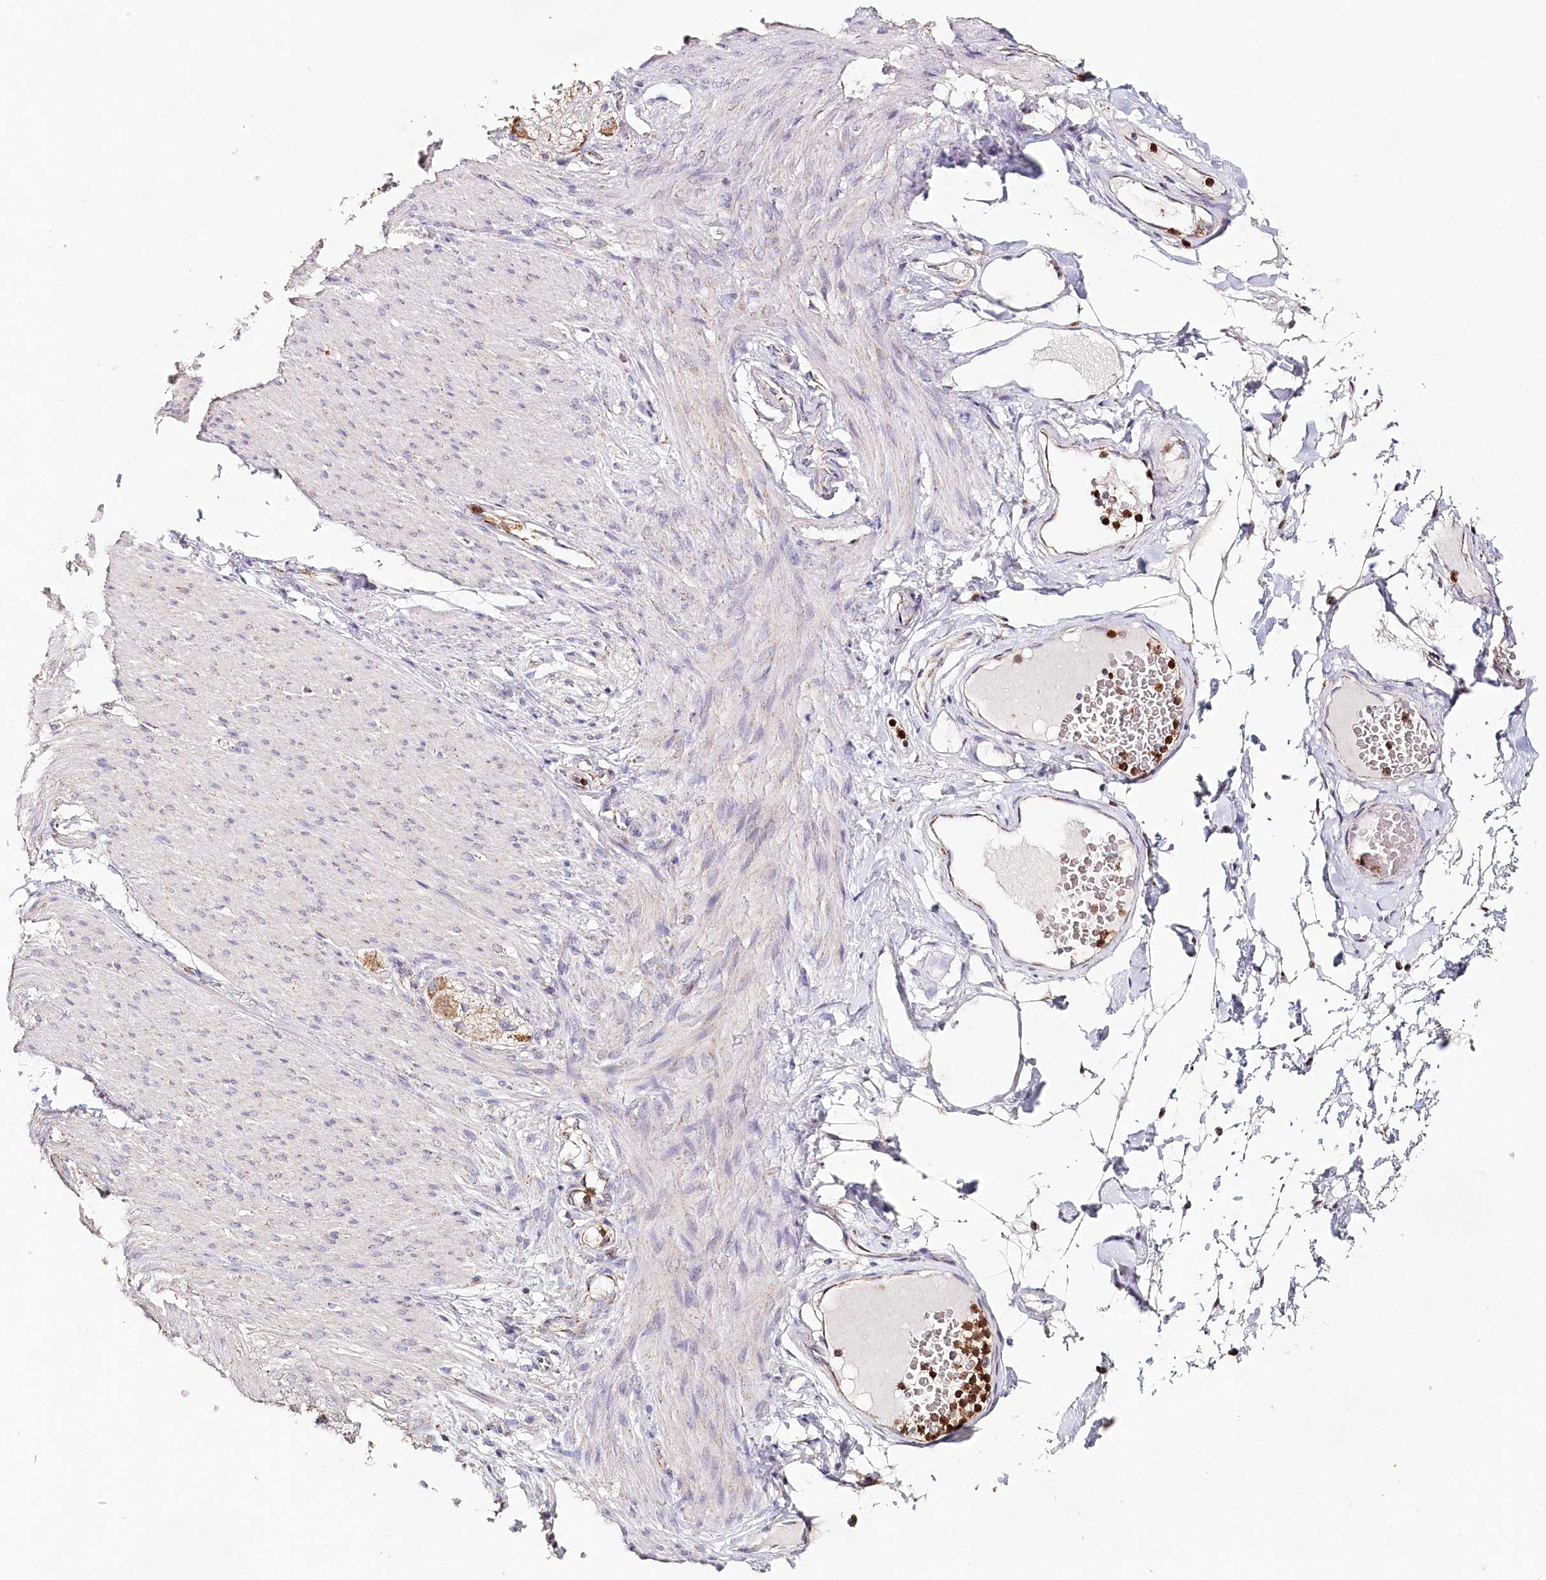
{"staining": {"intensity": "negative", "quantity": "none", "location": "none"}, "tissue": "adipose tissue", "cell_type": "Adipocytes", "image_type": "normal", "snomed": [{"axis": "morphology", "description": "Normal tissue, NOS"}, {"axis": "topography", "description": "Colon"}, {"axis": "topography", "description": "Peripheral nerve tissue"}], "caption": "Adipocytes show no significant staining in unremarkable adipose tissue. (Stains: DAB immunohistochemistry (IHC) with hematoxylin counter stain, Microscopy: brightfield microscopy at high magnification).", "gene": "MMP25", "patient": {"sex": "female", "age": 61}}